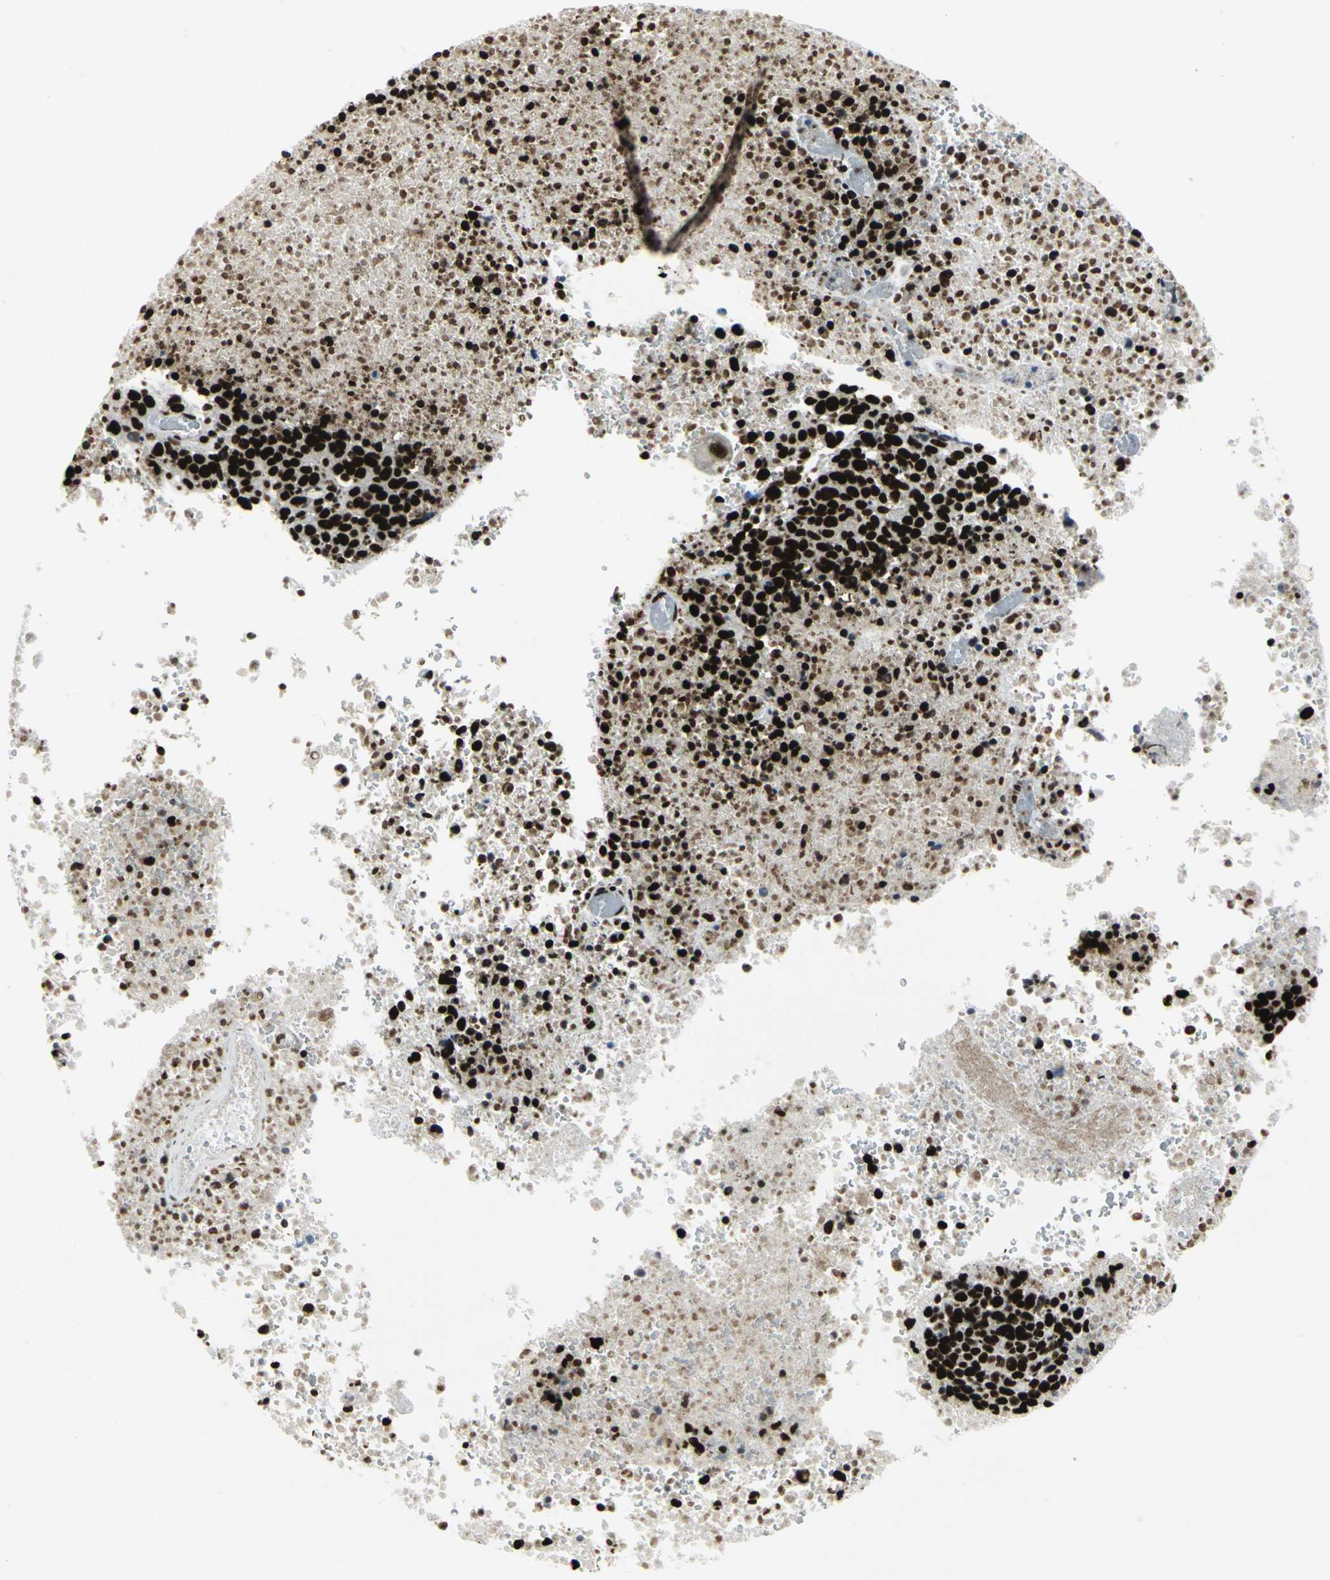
{"staining": {"intensity": "strong", "quantity": ">75%", "location": "nuclear"}, "tissue": "melanoma", "cell_type": "Tumor cells", "image_type": "cancer", "snomed": [{"axis": "morphology", "description": "Malignant melanoma, Metastatic site"}, {"axis": "topography", "description": "Cerebral cortex"}], "caption": "Immunohistochemistry (IHC) image of melanoma stained for a protein (brown), which displays high levels of strong nuclear staining in approximately >75% of tumor cells.", "gene": "SMARCA4", "patient": {"sex": "female", "age": 52}}